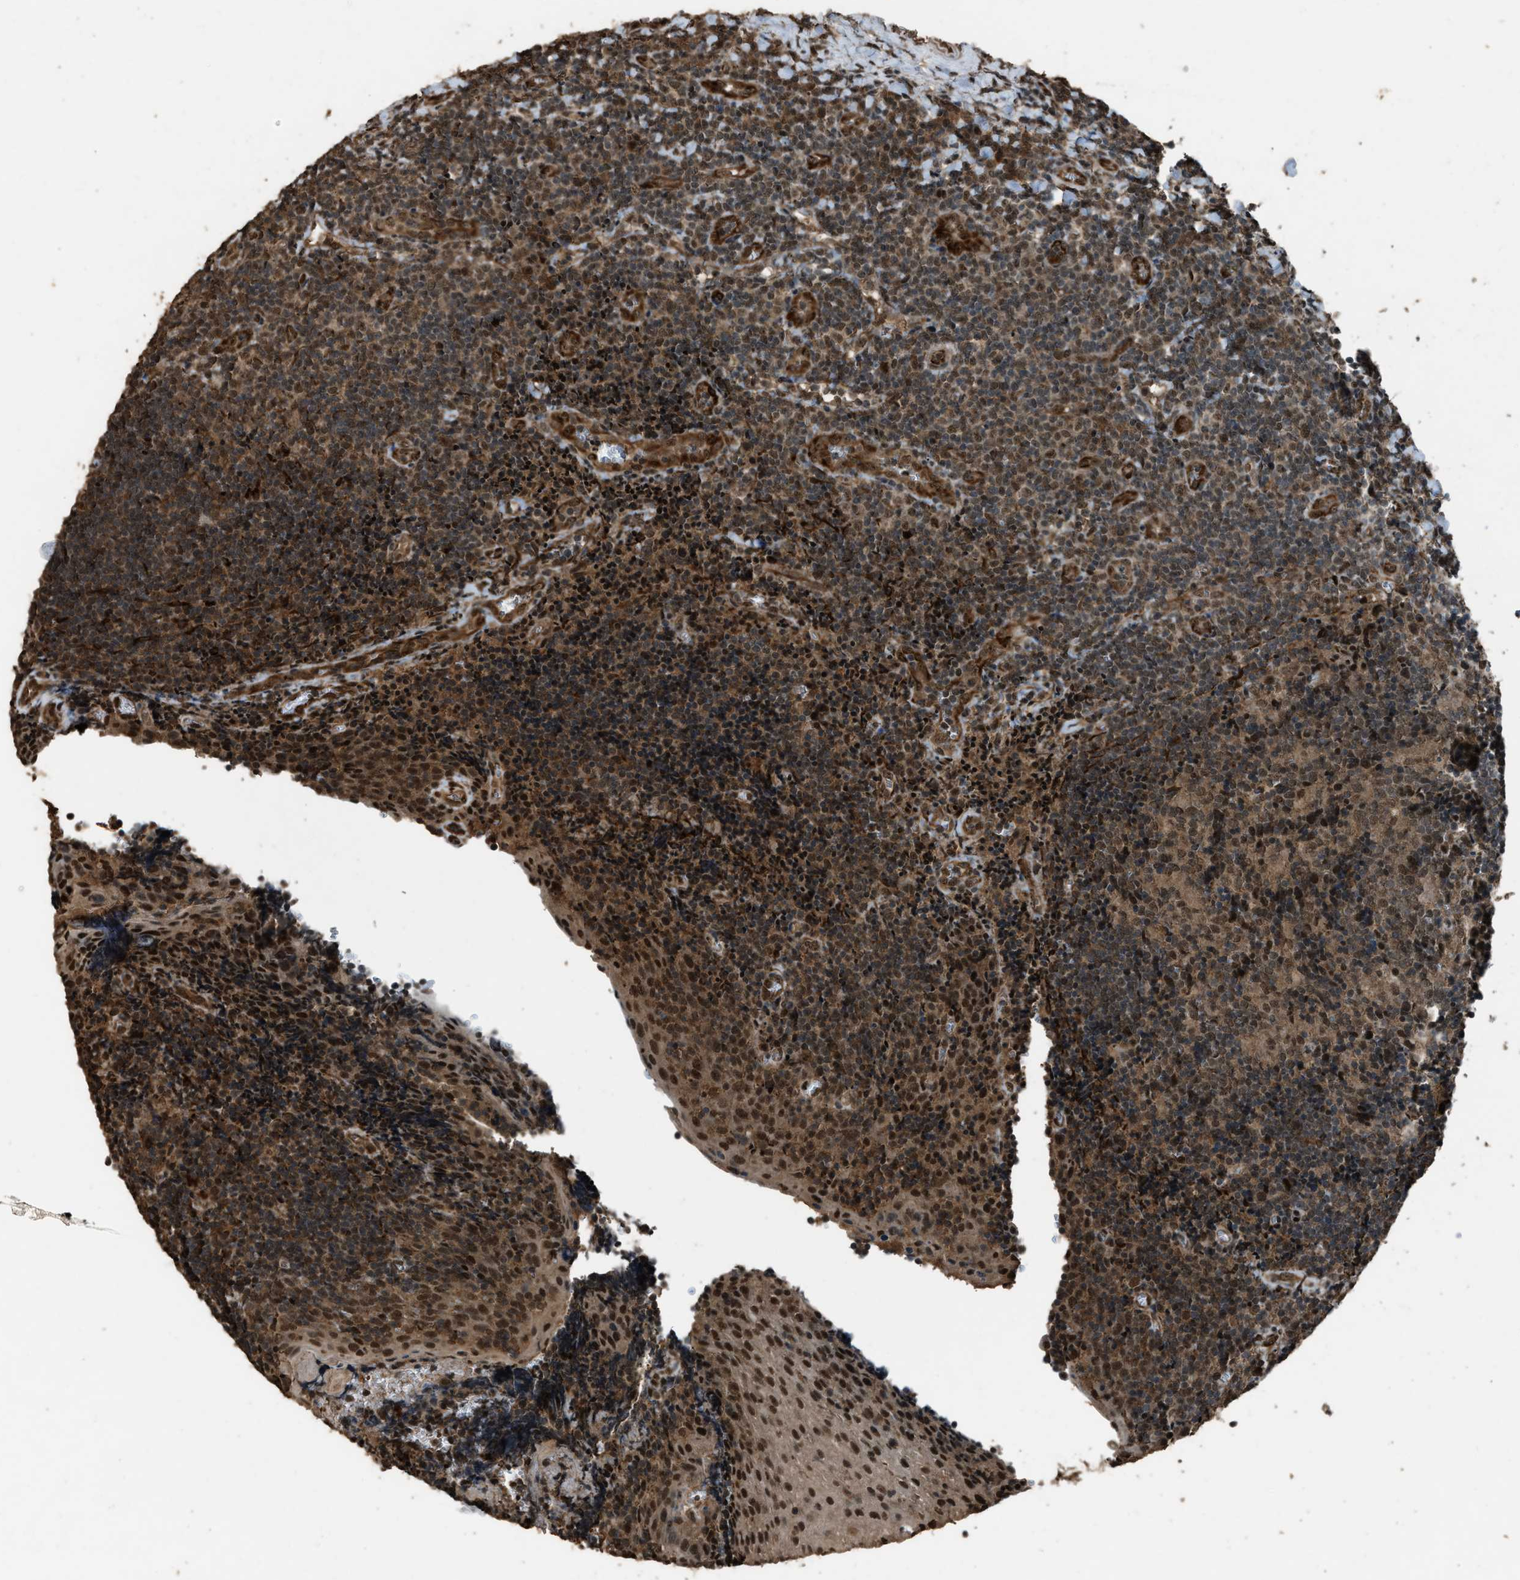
{"staining": {"intensity": "moderate", "quantity": ">75%", "location": "nuclear"}, "tissue": "tonsil", "cell_type": "Germinal center cells", "image_type": "normal", "snomed": [{"axis": "morphology", "description": "Normal tissue, NOS"}, {"axis": "morphology", "description": "Inflammation, NOS"}, {"axis": "topography", "description": "Tonsil"}], "caption": "DAB (3,3'-diaminobenzidine) immunohistochemical staining of normal tonsil demonstrates moderate nuclear protein staining in approximately >75% of germinal center cells. (Stains: DAB (3,3'-diaminobenzidine) in brown, nuclei in blue, Microscopy: brightfield microscopy at high magnification).", "gene": "SERTAD2", "patient": {"sex": "female", "age": 31}}